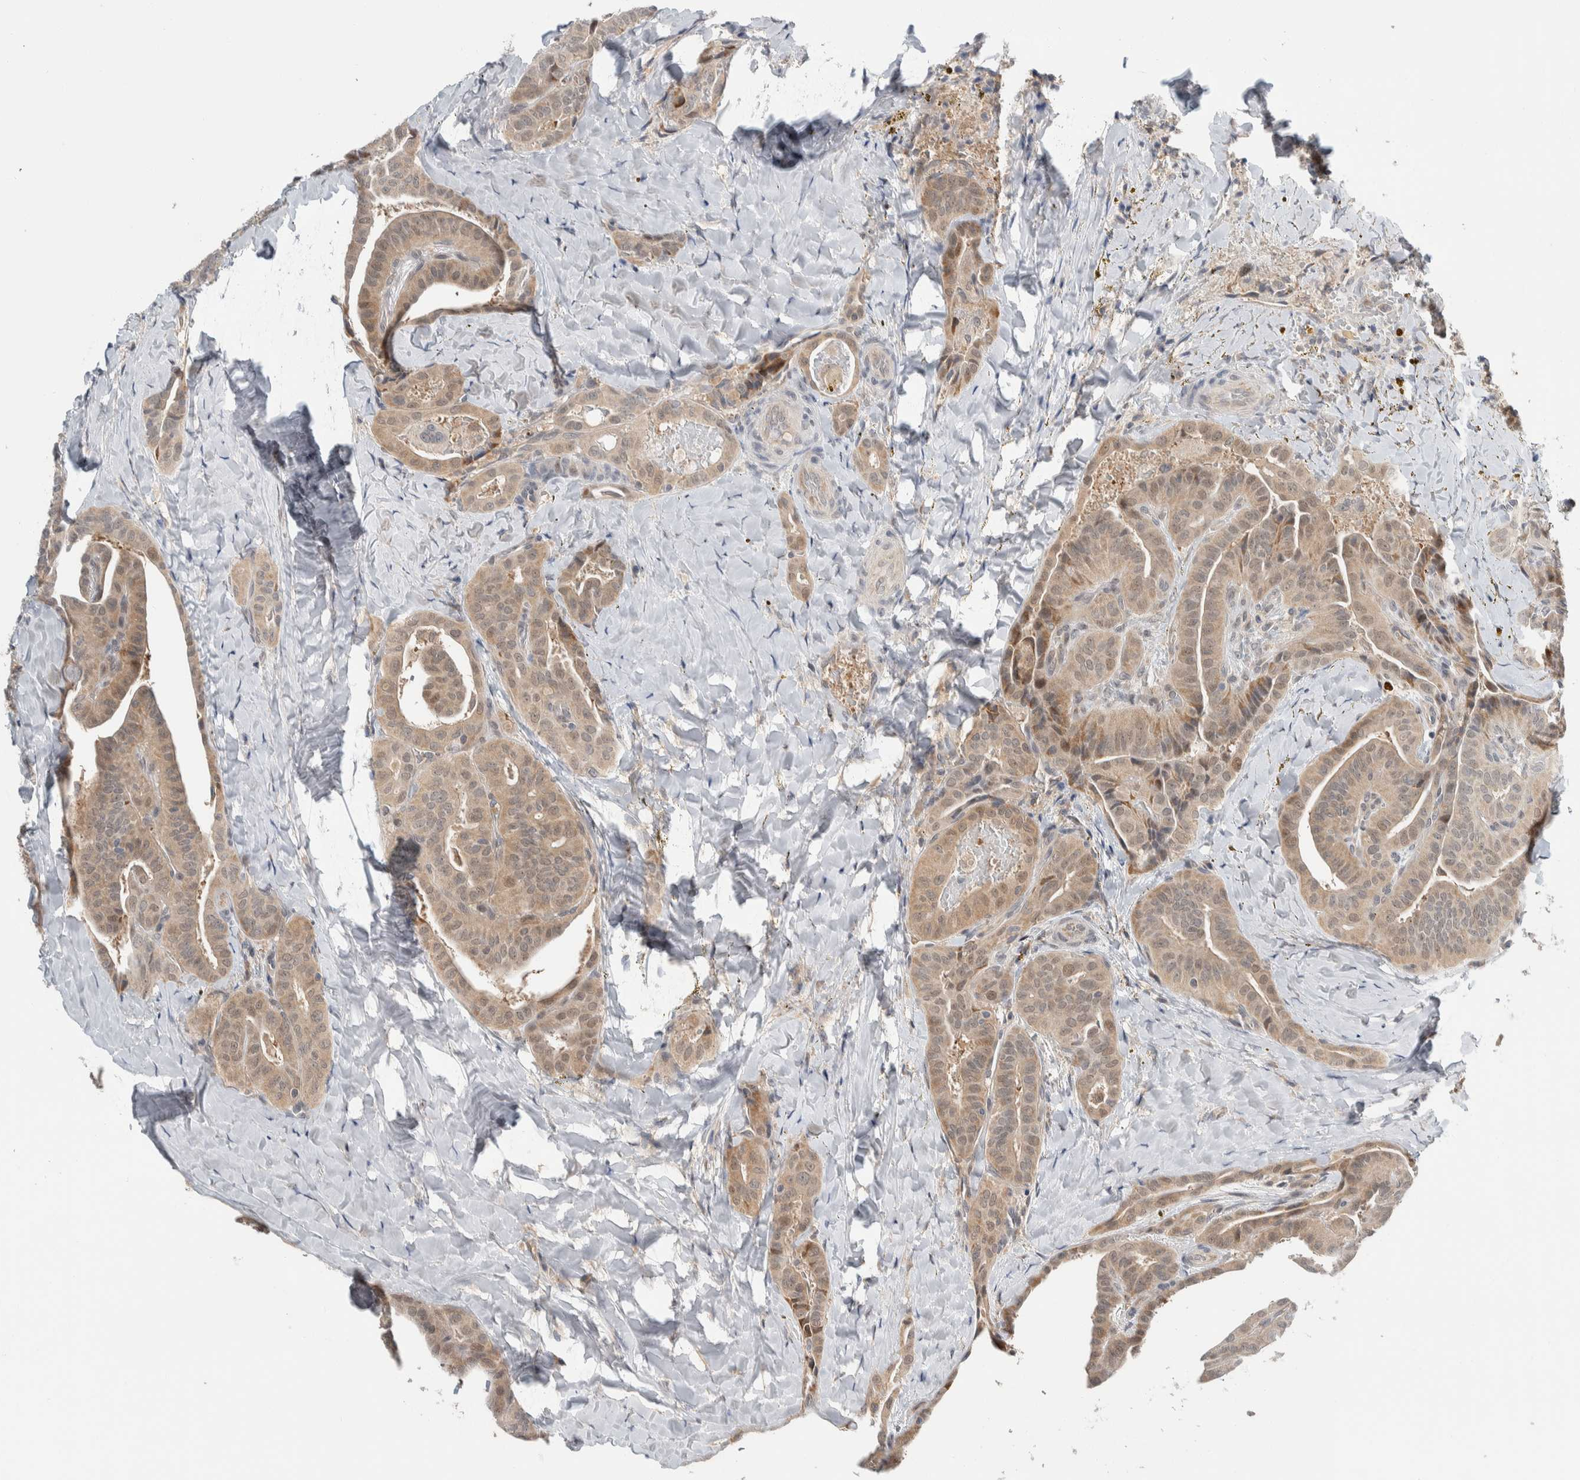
{"staining": {"intensity": "moderate", "quantity": ">75%", "location": "cytoplasmic/membranous"}, "tissue": "thyroid cancer", "cell_type": "Tumor cells", "image_type": "cancer", "snomed": [{"axis": "morphology", "description": "Papillary adenocarcinoma, NOS"}, {"axis": "topography", "description": "Thyroid gland"}], "caption": "Immunohistochemical staining of thyroid papillary adenocarcinoma exhibits moderate cytoplasmic/membranous protein staining in approximately >75% of tumor cells. The protein of interest is shown in brown color, while the nuclei are stained blue.", "gene": "SHPK", "patient": {"sex": "male", "age": 77}}